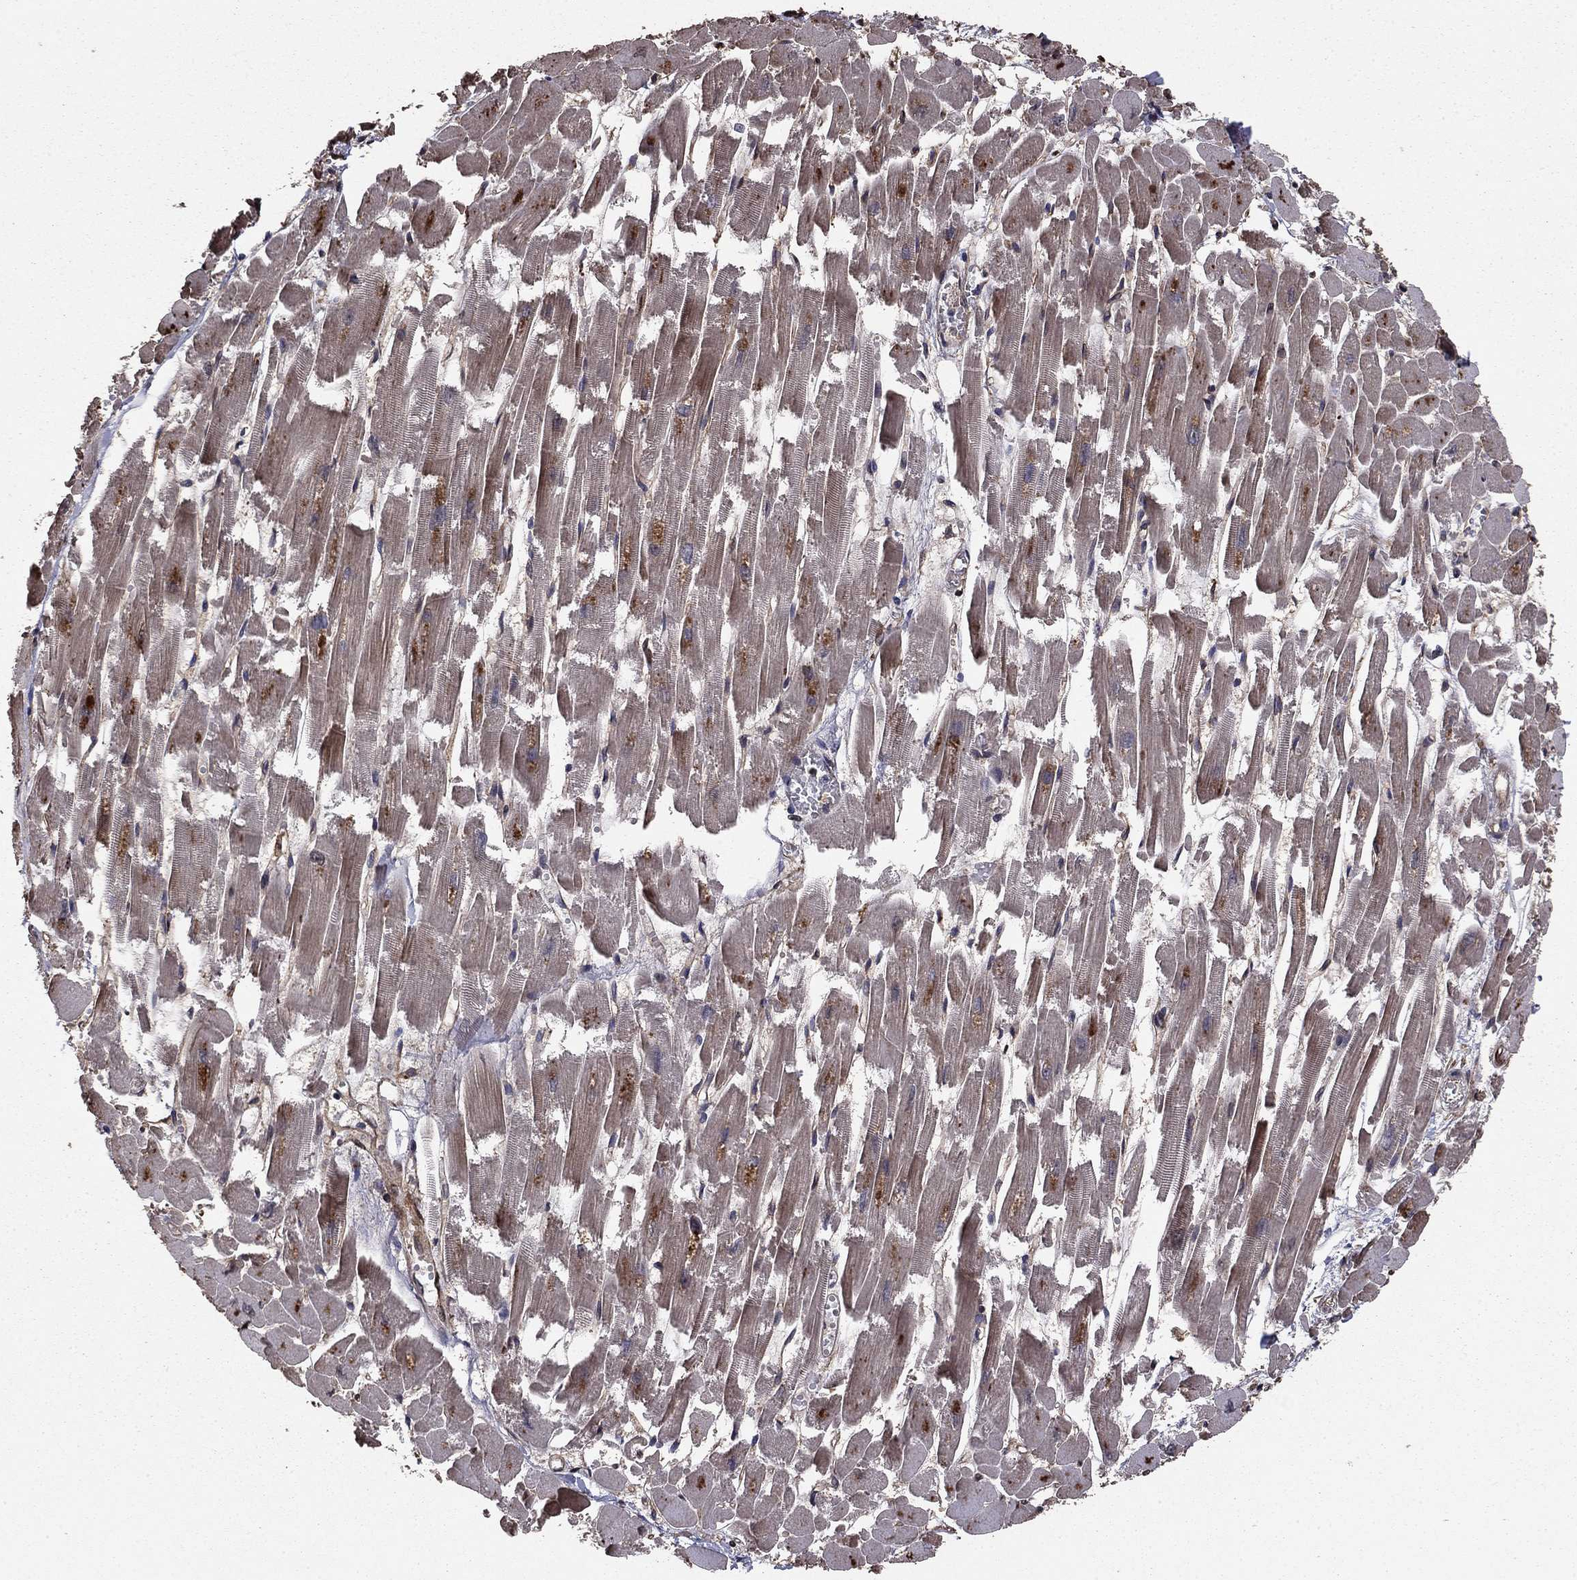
{"staining": {"intensity": "moderate", "quantity": "25%-75%", "location": "cytoplasmic/membranous"}, "tissue": "heart muscle", "cell_type": "Cardiomyocytes", "image_type": "normal", "snomed": [{"axis": "morphology", "description": "Normal tissue, NOS"}, {"axis": "topography", "description": "Heart"}], "caption": "Protein staining demonstrates moderate cytoplasmic/membranous staining in about 25%-75% of cardiomyocytes in unremarkable heart muscle. The protein of interest is stained brown, and the nuclei are stained in blue (DAB IHC with brightfield microscopy, high magnification).", "gene": "GYG1", "patient": {"sex": "female", "age": 52}}